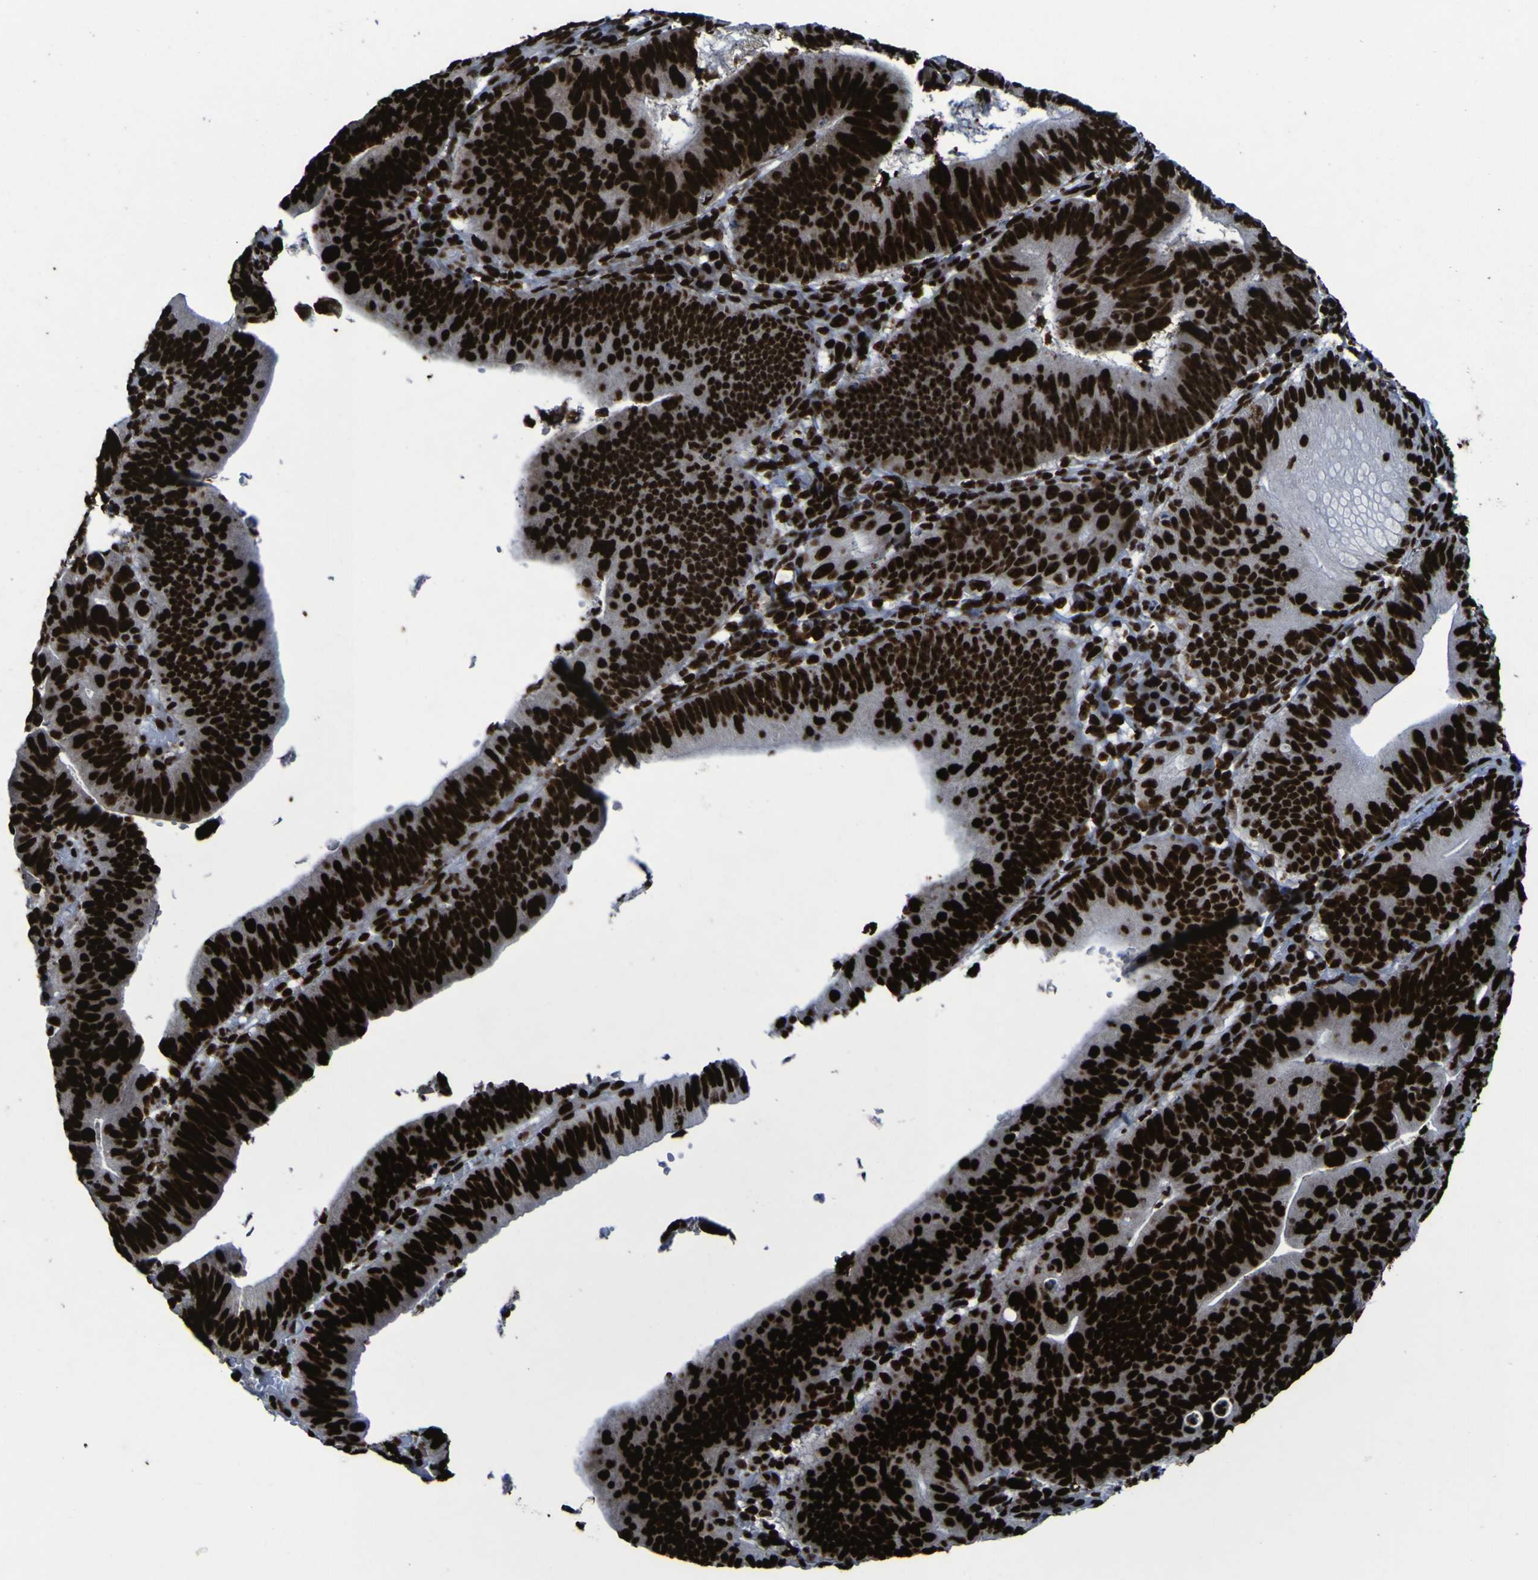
{"staining": {"intensity": "strong", "quantity": ">75%", "location": "nuclear"}, "tissue": "stomach cancer", "cell_type": "Tumor cells", "image_type": "cancer", "snomed": [{"axis": "morphology", "description": "Adenocarcinoma, NOS"}, {"axis": "topography", "description": "Stomach"}], "caption": "Stomach cancer stained with a protein marker displays strong staining in tumor cells.", "gene": "NPM1", "patient": {"sex": "male", "age": 59}}